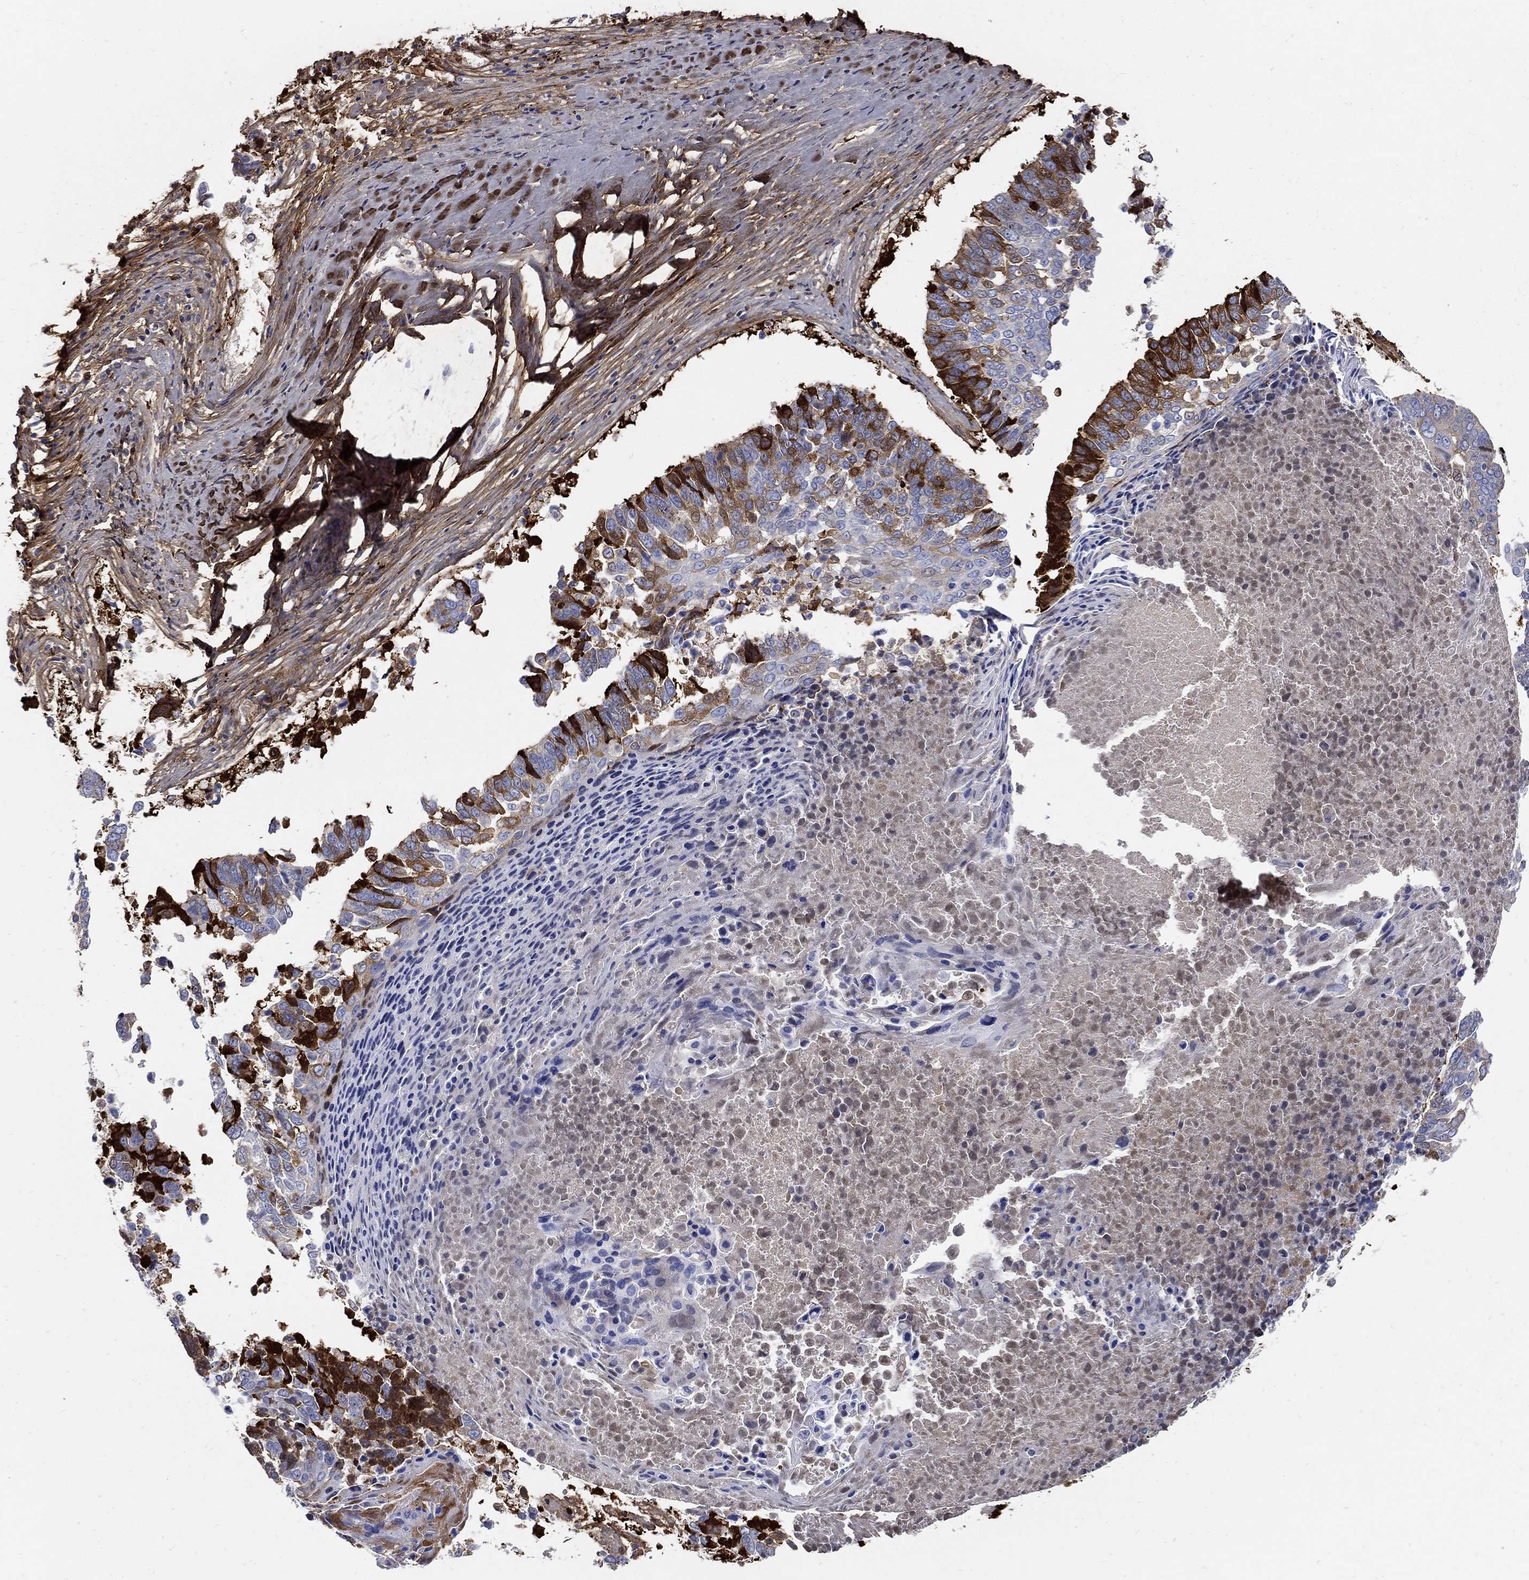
{"staining": {"intensity": "strong", "quantity": "25%-75%", "location": "cytoplasmic/membranous"}, "tissue": "lung cancer", "cell_type": "Tumor cells", "image_type": "cancer", "snomed": [{"axis": "morphology", "description": "Squamous cell carcinoma, NOS"}, {"axis": "topography", "description": "Lung"}], "caption": "Brown immunohistochemical staining in human squamous cell carcinoma (lung) demonstrates strong cytoplasmic/membranous expression in approximately 25%-75% of tumor cells.", "gene": "TGFBI", "patient": {"sex": "male", "age": 73}}